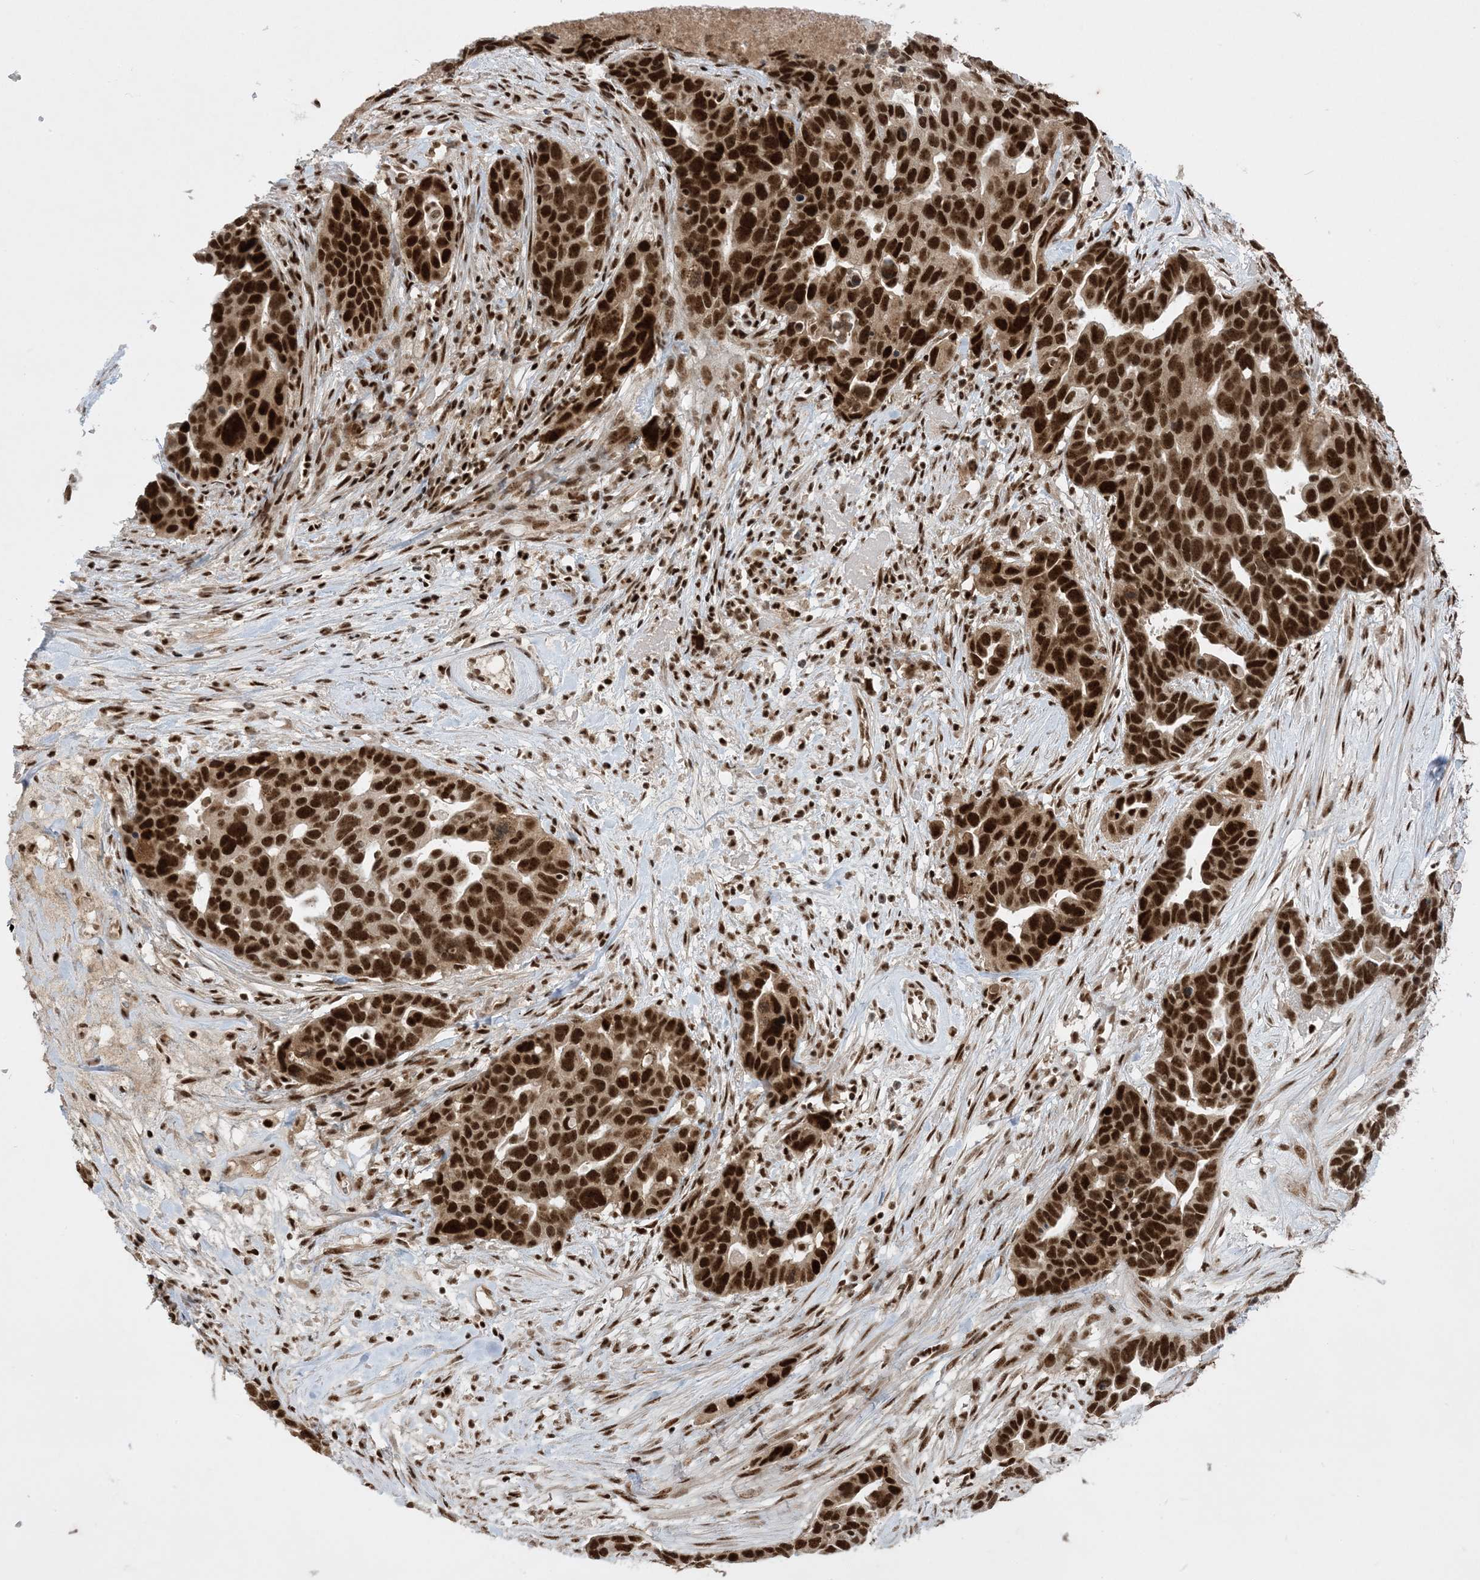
{"staining": {"intensity": "strong", "quantity": ">75%", "location": "nuclear"}, "tissue": "ovarian cancer", "cell_type": "Tumor cells", "image_type": "cancer", "snomed": [{"axis": "morphology", "description": "Cystadenocarcinoma, serous, NOS"}, {"axis": "topography", "description": "Ovary"}], "caption": "Immunohistochemical staining of serous cystadenocarcinoma (ovarian) demonstrates strong nuclear protein positivity in approximately >75% of tumor cells.", "gene": "PPIL2", "patient": {"sex": "female", "age": 54}}